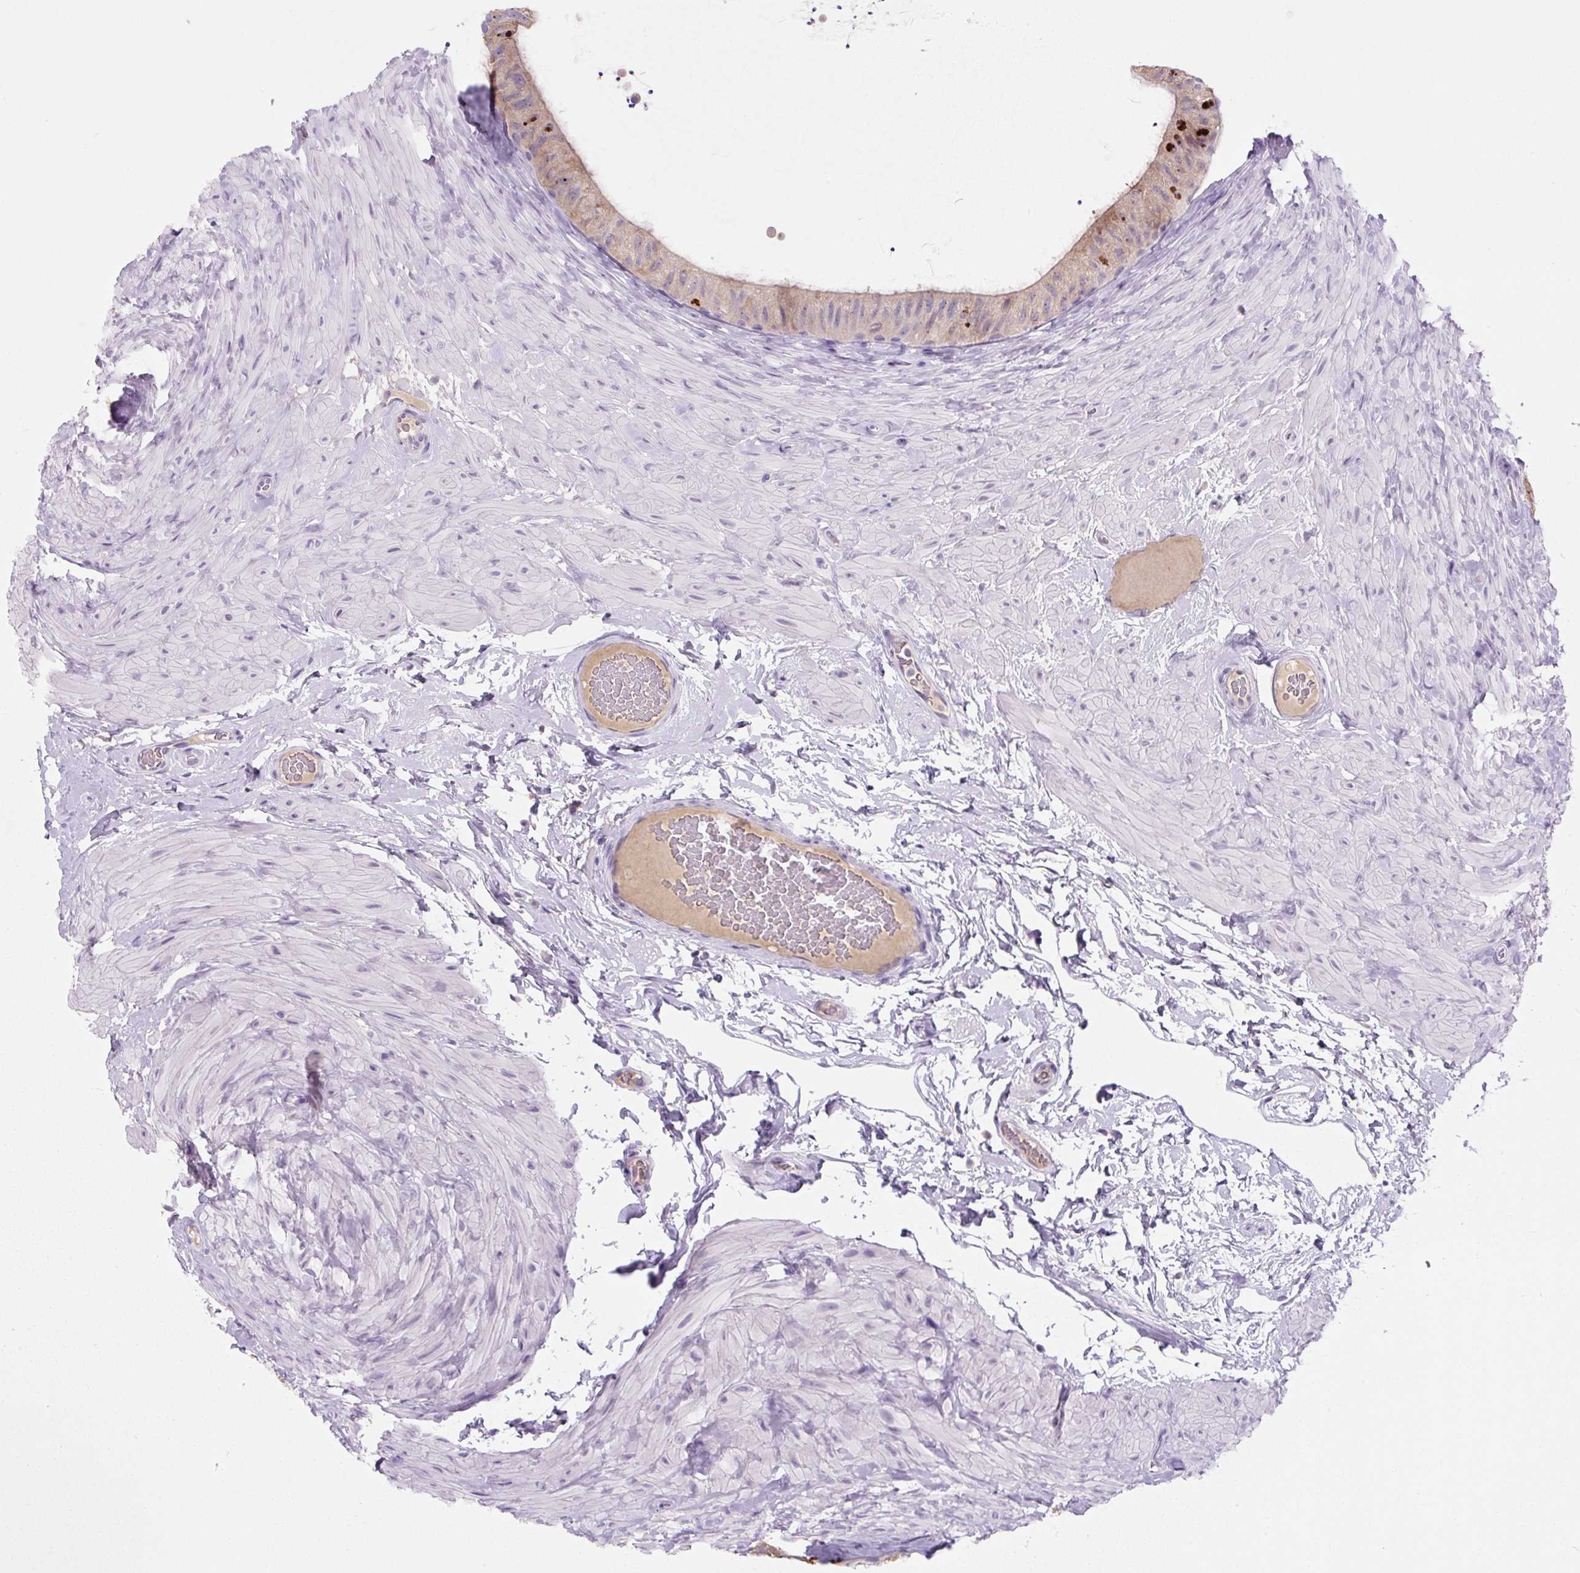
{"staining": {"intensity": "weak", "quantity": "25%-75%", "location": "cytoplasmic/membranous"}, "tissue": "epididymis", "cell_type": "Glandular cells", "image_type": "normal", "snomed": [{"axis": "morphology", "description": "Normal tissue, NOS"}, {"axis": "topography", "description": "Epididymis, spermatic cord, NOS"}, {"axis": "topography", "description": "Epididymis"}], "caption": "An IHC photomicrograph of unremarkable tissue is shown. Protein staining in brown highlights weak cytoplasmic/membranous positivity in epididymis within glandular cells.", "gene": "FZD5", "patient": {"sex": "male", "age": 31}}